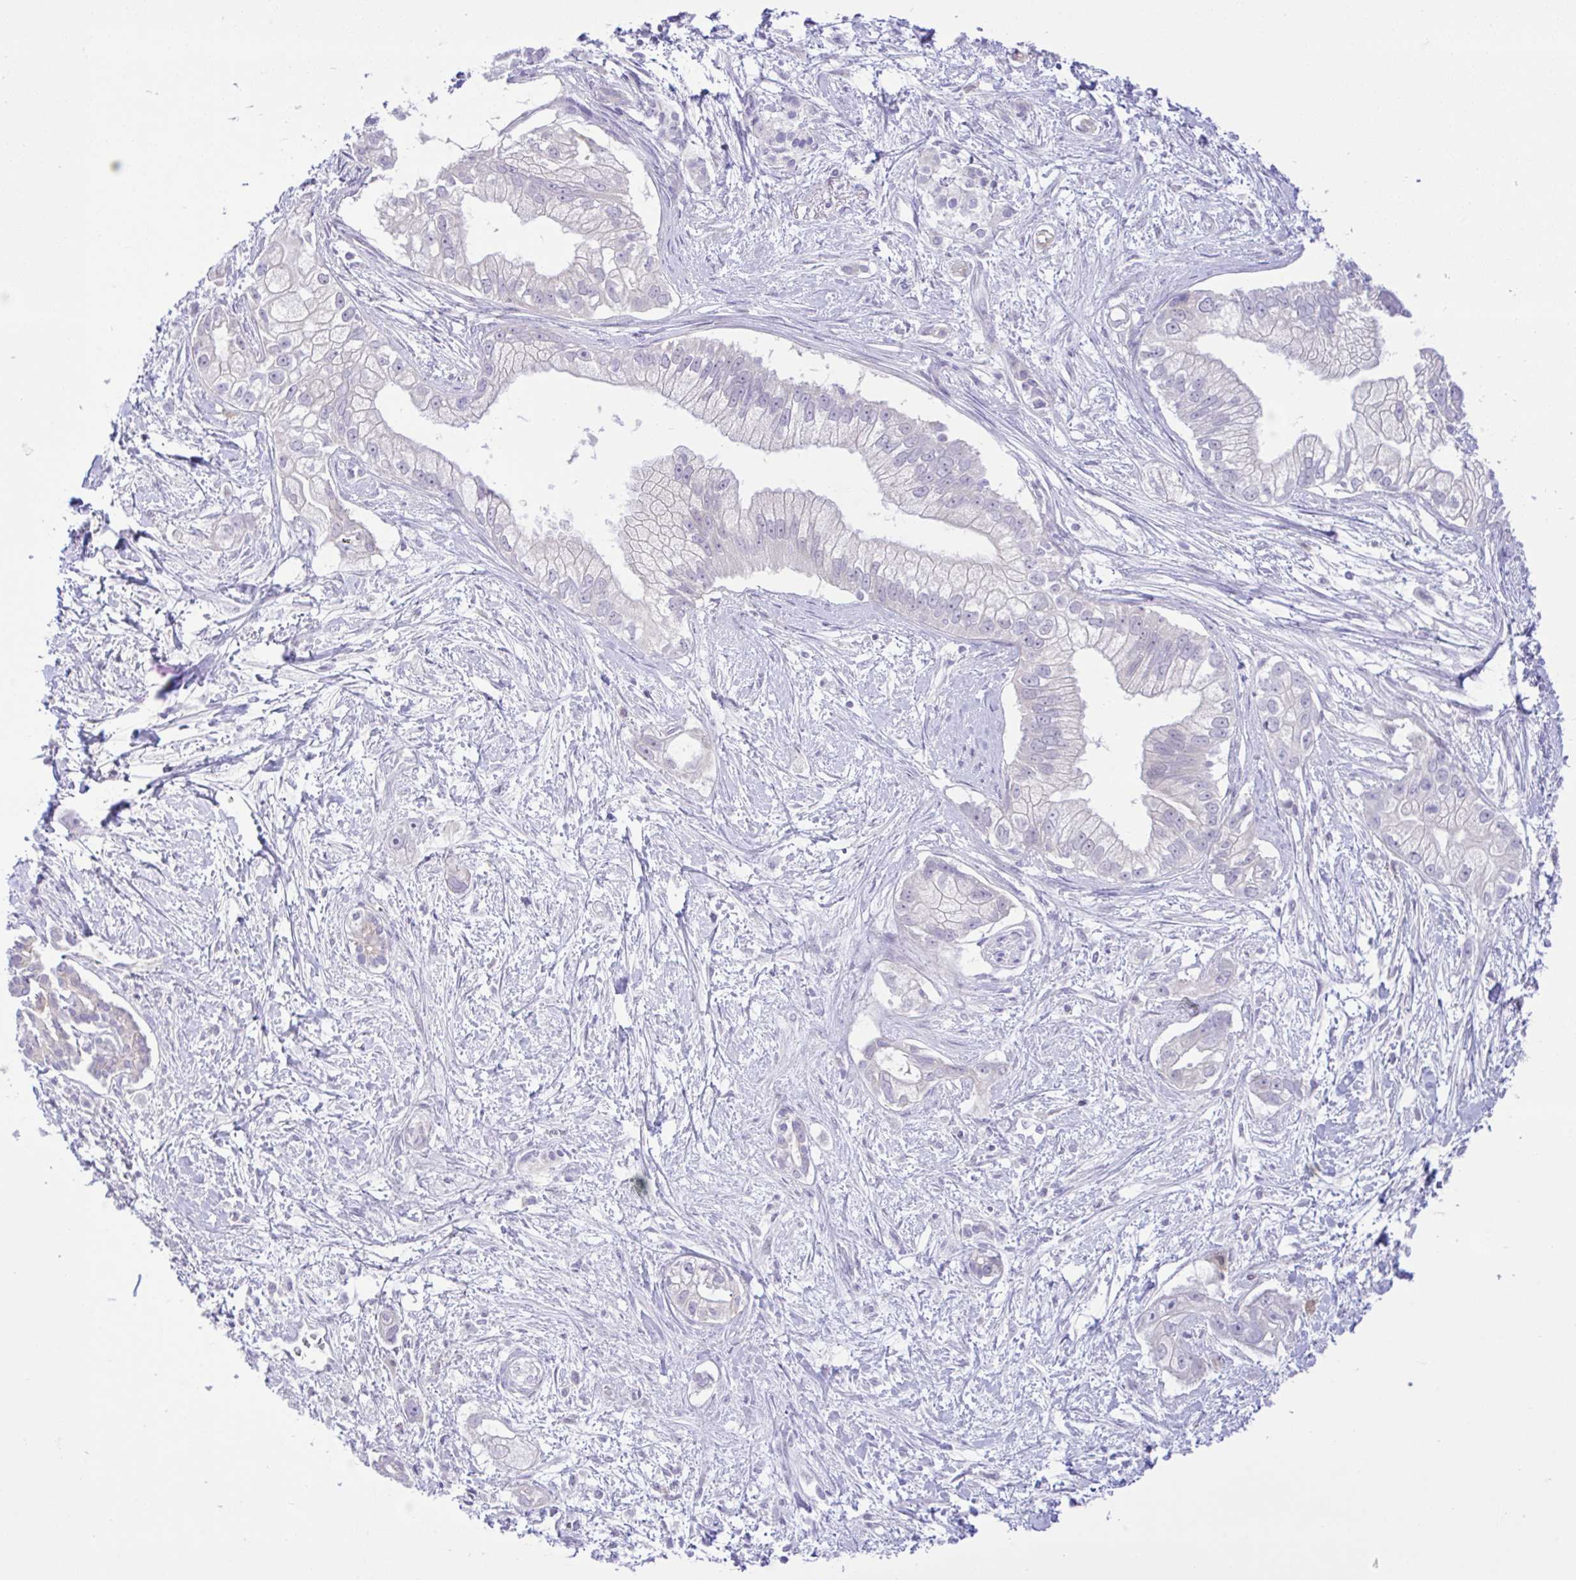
{"staining": {"intensity": "negative", "quantity": "none", "location": "none"}, "tissue": "pancreatic cancer", "cell_type": "Tumor cells", "image_type": "cancer", "snomed": [{"axis": "morphology", "description": "Adenocarcinoma, NOS"}, {"axis": "topography", "description": "Pancreas"}], "caption": "A high-resolution histopathology image shows immunohistochemistry (IHC) staining of pancreatic cancer (adenocarcinoma), which reveals no significant positivity in tumor cells.", "gene": "ZNF101", "patient": {"sex": "male", "age": 70}}